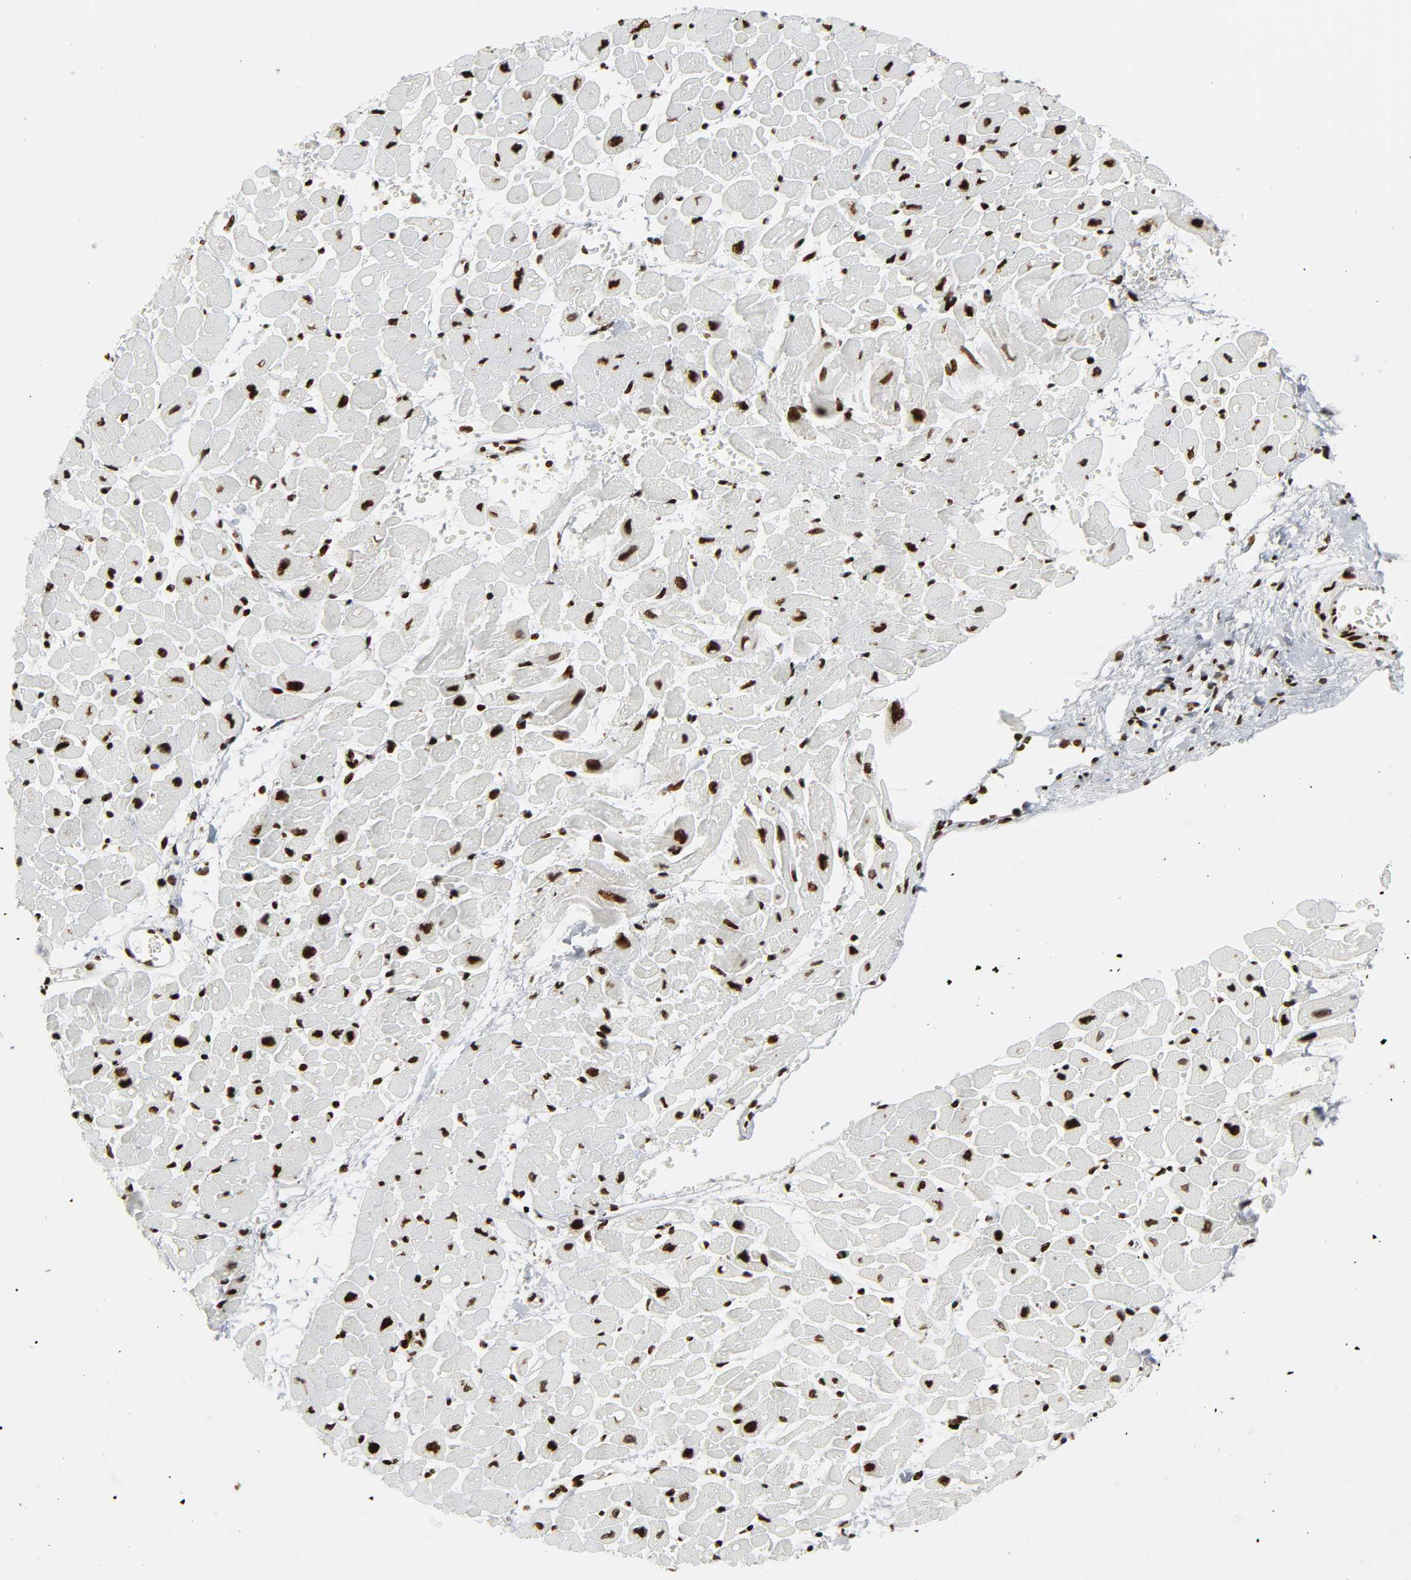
{"staining": {"intensity": "strong", "quantity": ">75%", "location": "nuclear"}, "tissue": "heart muscle", "cell_type": "Cardiomyocytes", "image_type": "normal", "snomed": [{"axis": "morphology", "description": "Normal tissue, NOS"}, {"axis": "topography", "description": "Heart"}], "caption": "IHC of benign human heart muscle demonstrates high levels of strong nuclear staining in about >75% of cardiomyocytes.", "gene": "RXRA", "patient": {"sex": "male", "age": 45}}